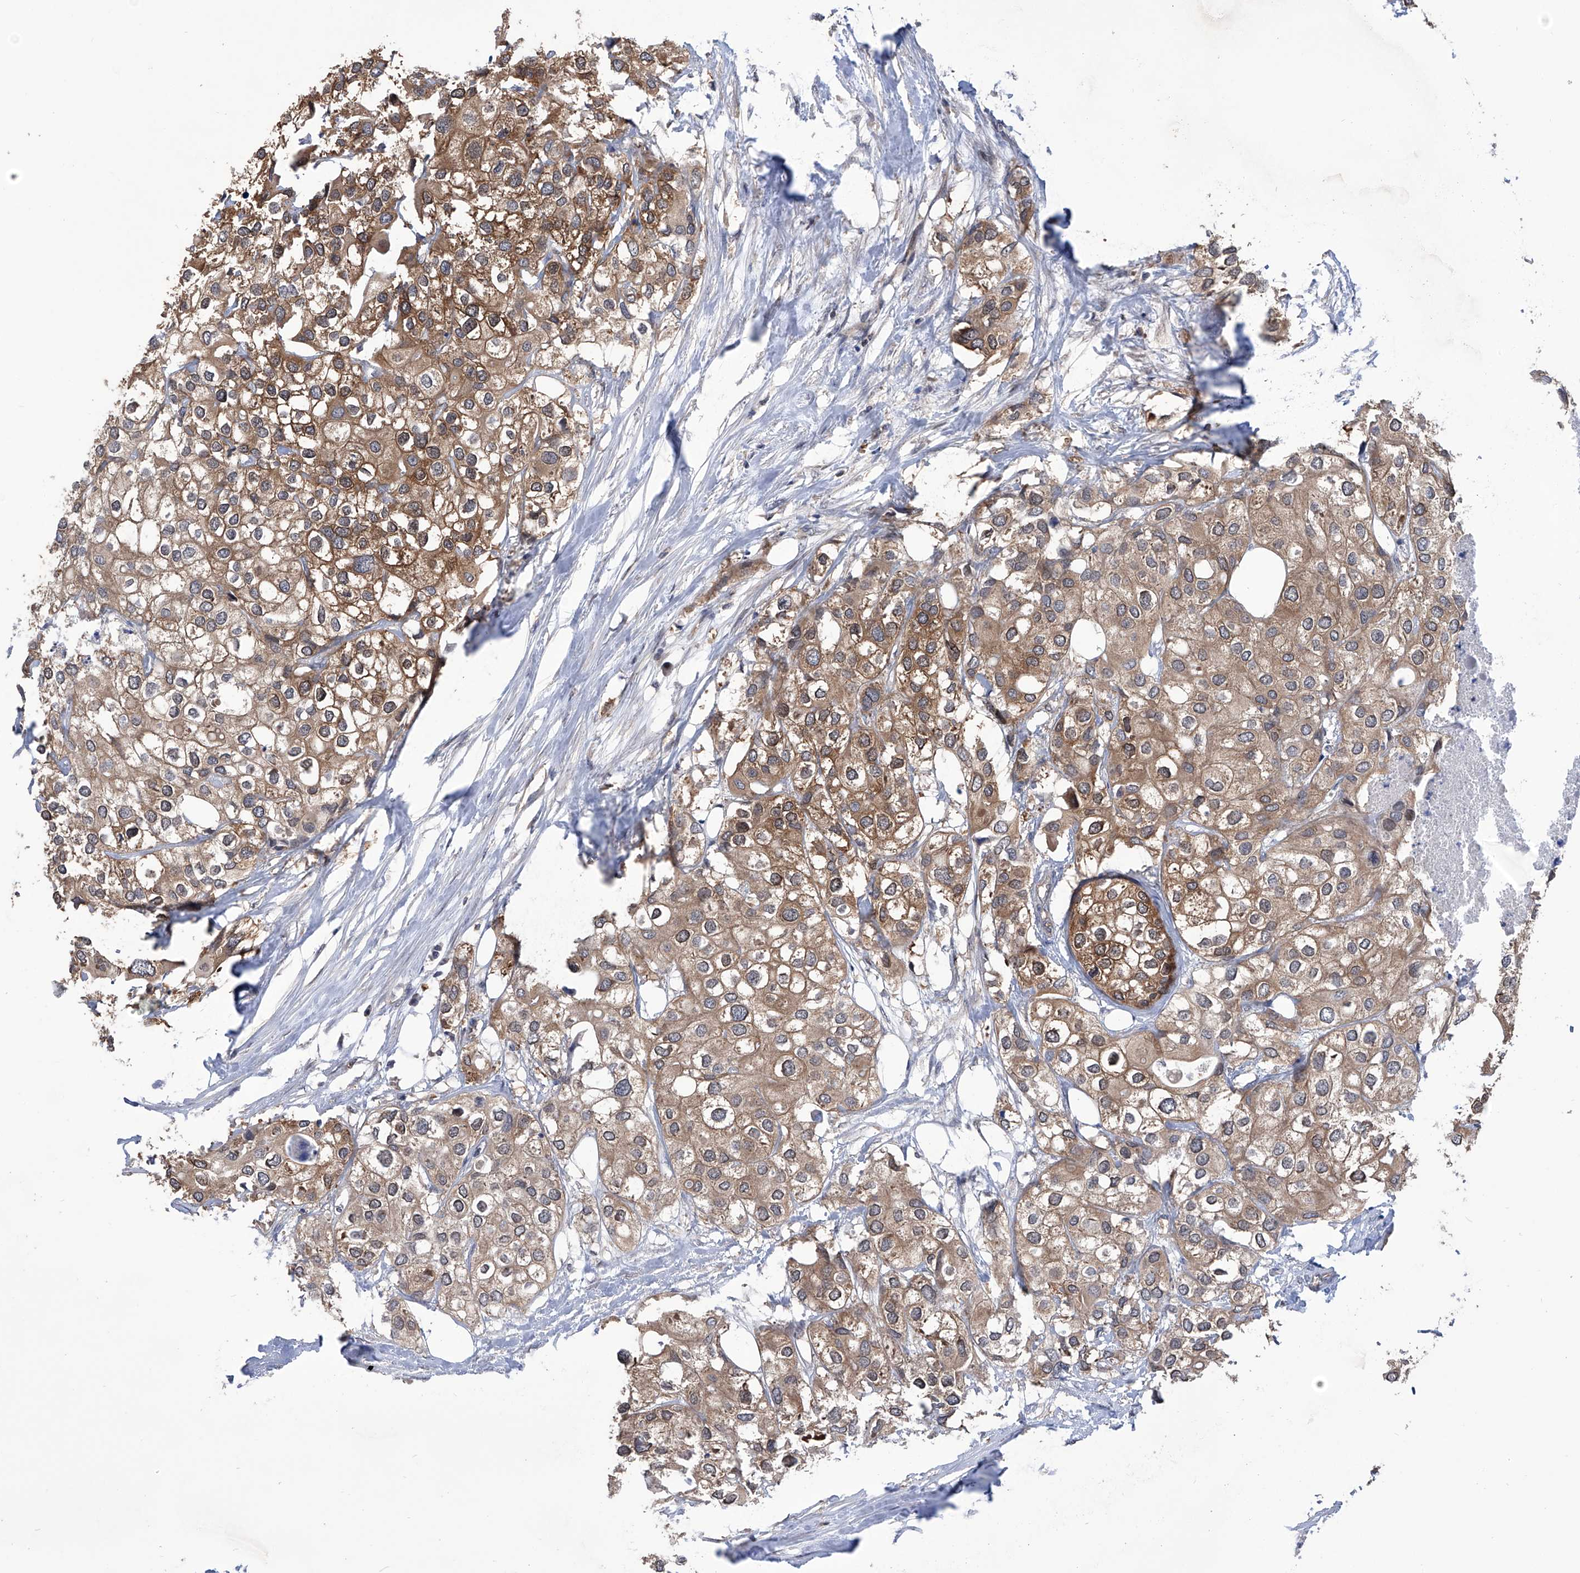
{"staining": {"intensity": "moderate", "quantity": ">75%", "location": "cytoplasmic/membranous"}, "tissue": "urothelial cancer", "cell_type": "Tumor cells", "image_type": "cancer", "snomed": [{"axis": "morphology", "description": "Urothelial carcinoma, High grade"}, {"axis": "topography", "description": "Urinary bladder"}], "caption": "This photomicrograph displays urothelial cancer stained with IHC to label a protein in brown. The cytoplasmic/membranous of tumor cells show moderate positivity for the protein. Nuclei are counter-stained blue.", "gene": "NUDT17", "patient": {"sex": "male", "age": 64}}